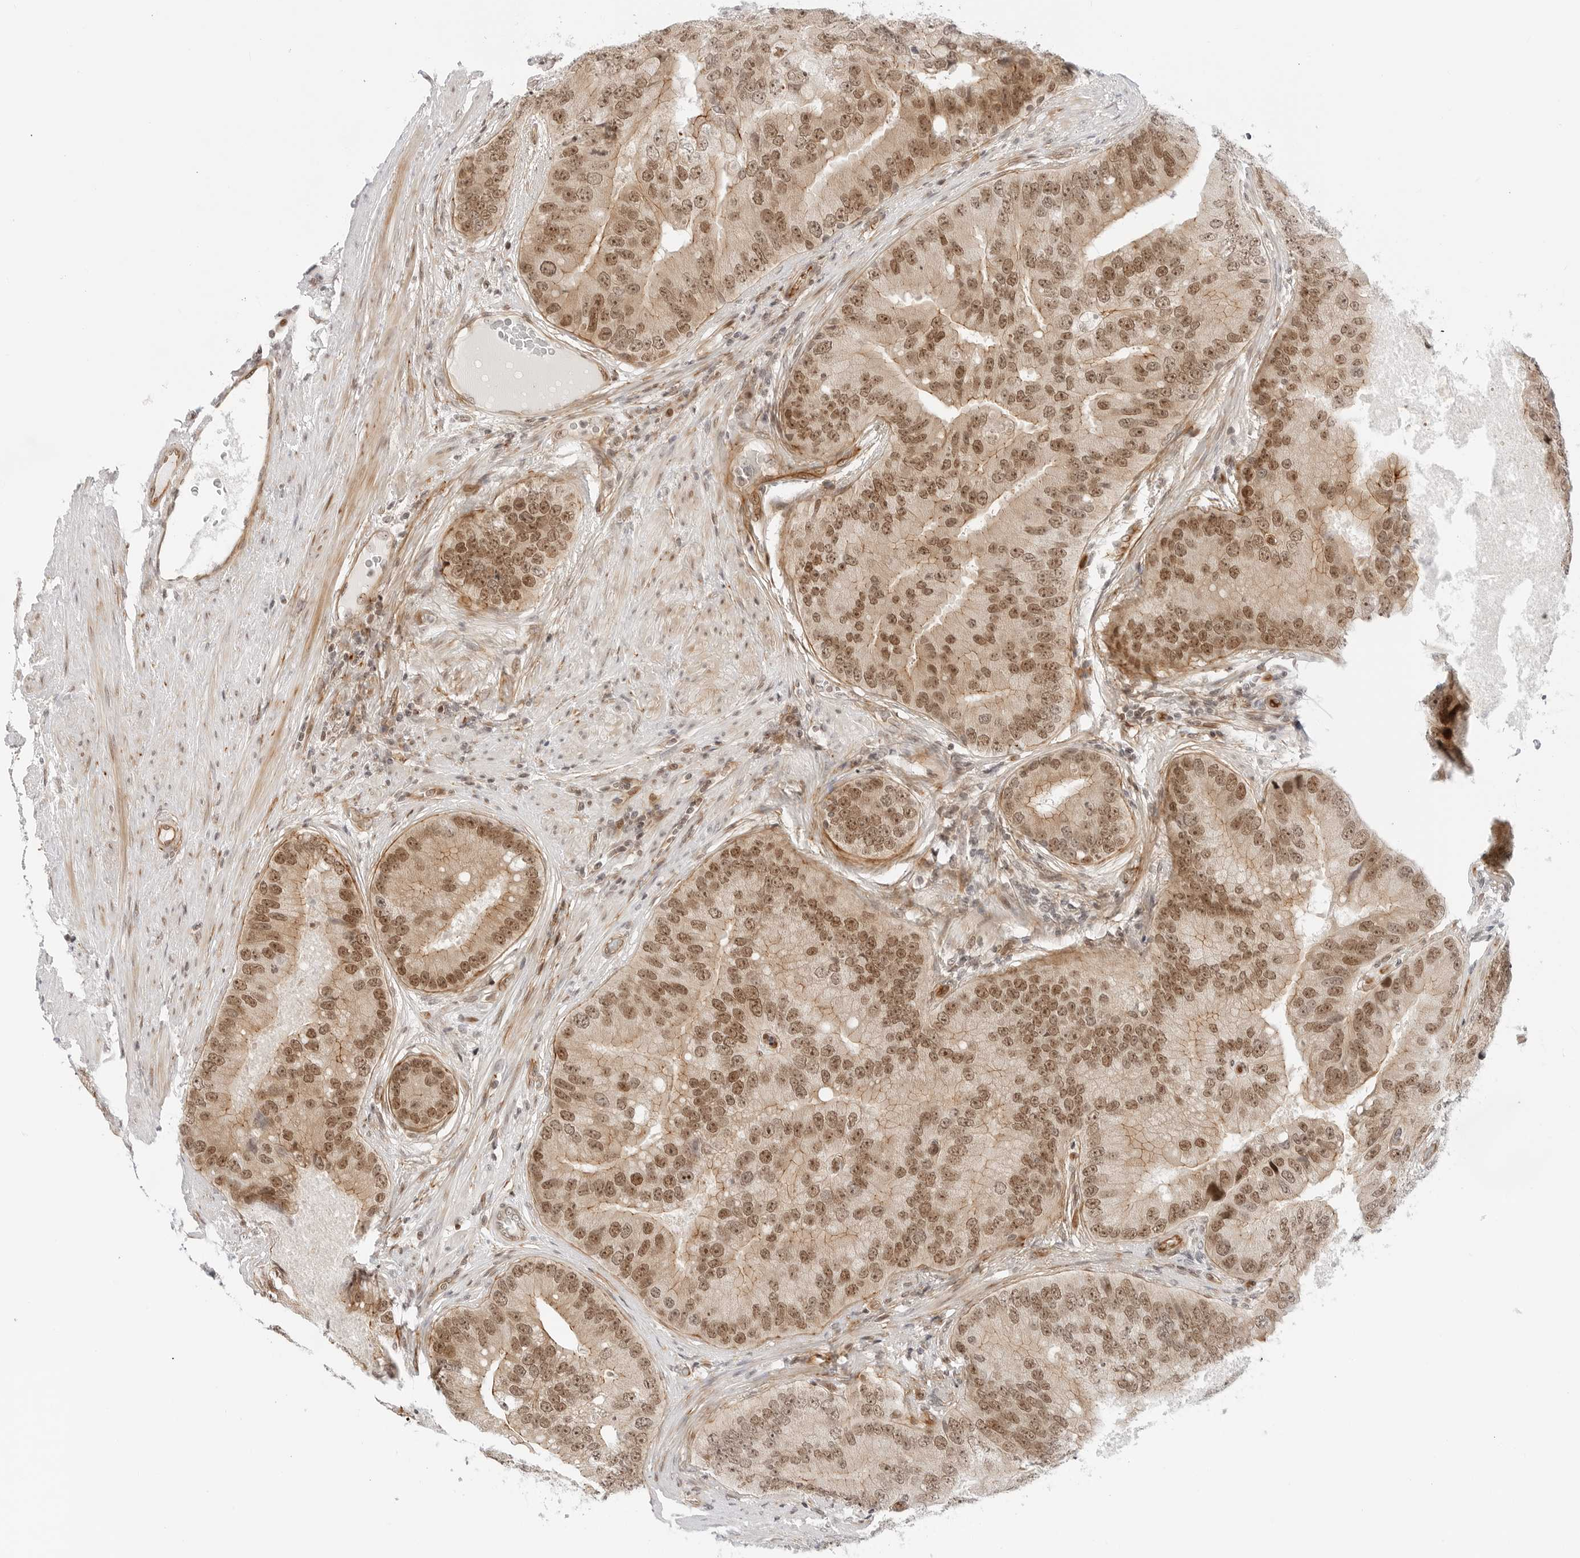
{"staining": {"intensity": "moderate", "quantity": ">75%", "location": "nuclear"}, "tissue": "prostate cancer", "cell_type": "Tumor cells", "image_type": "cancer", "snomed": [{"axis": "morphology", "description": "Adenocarcinoma, High grade"}, {"axis": "topography", "description": "Prostate"}], "caption": "About >75% of tumor cells in human prostate cancer demonstrate moderate nuclear protein expression as visualized by brown immunohistochemical staining.", "gene": "ZNF613", "patient": {"sex": "male", "age": 70}}